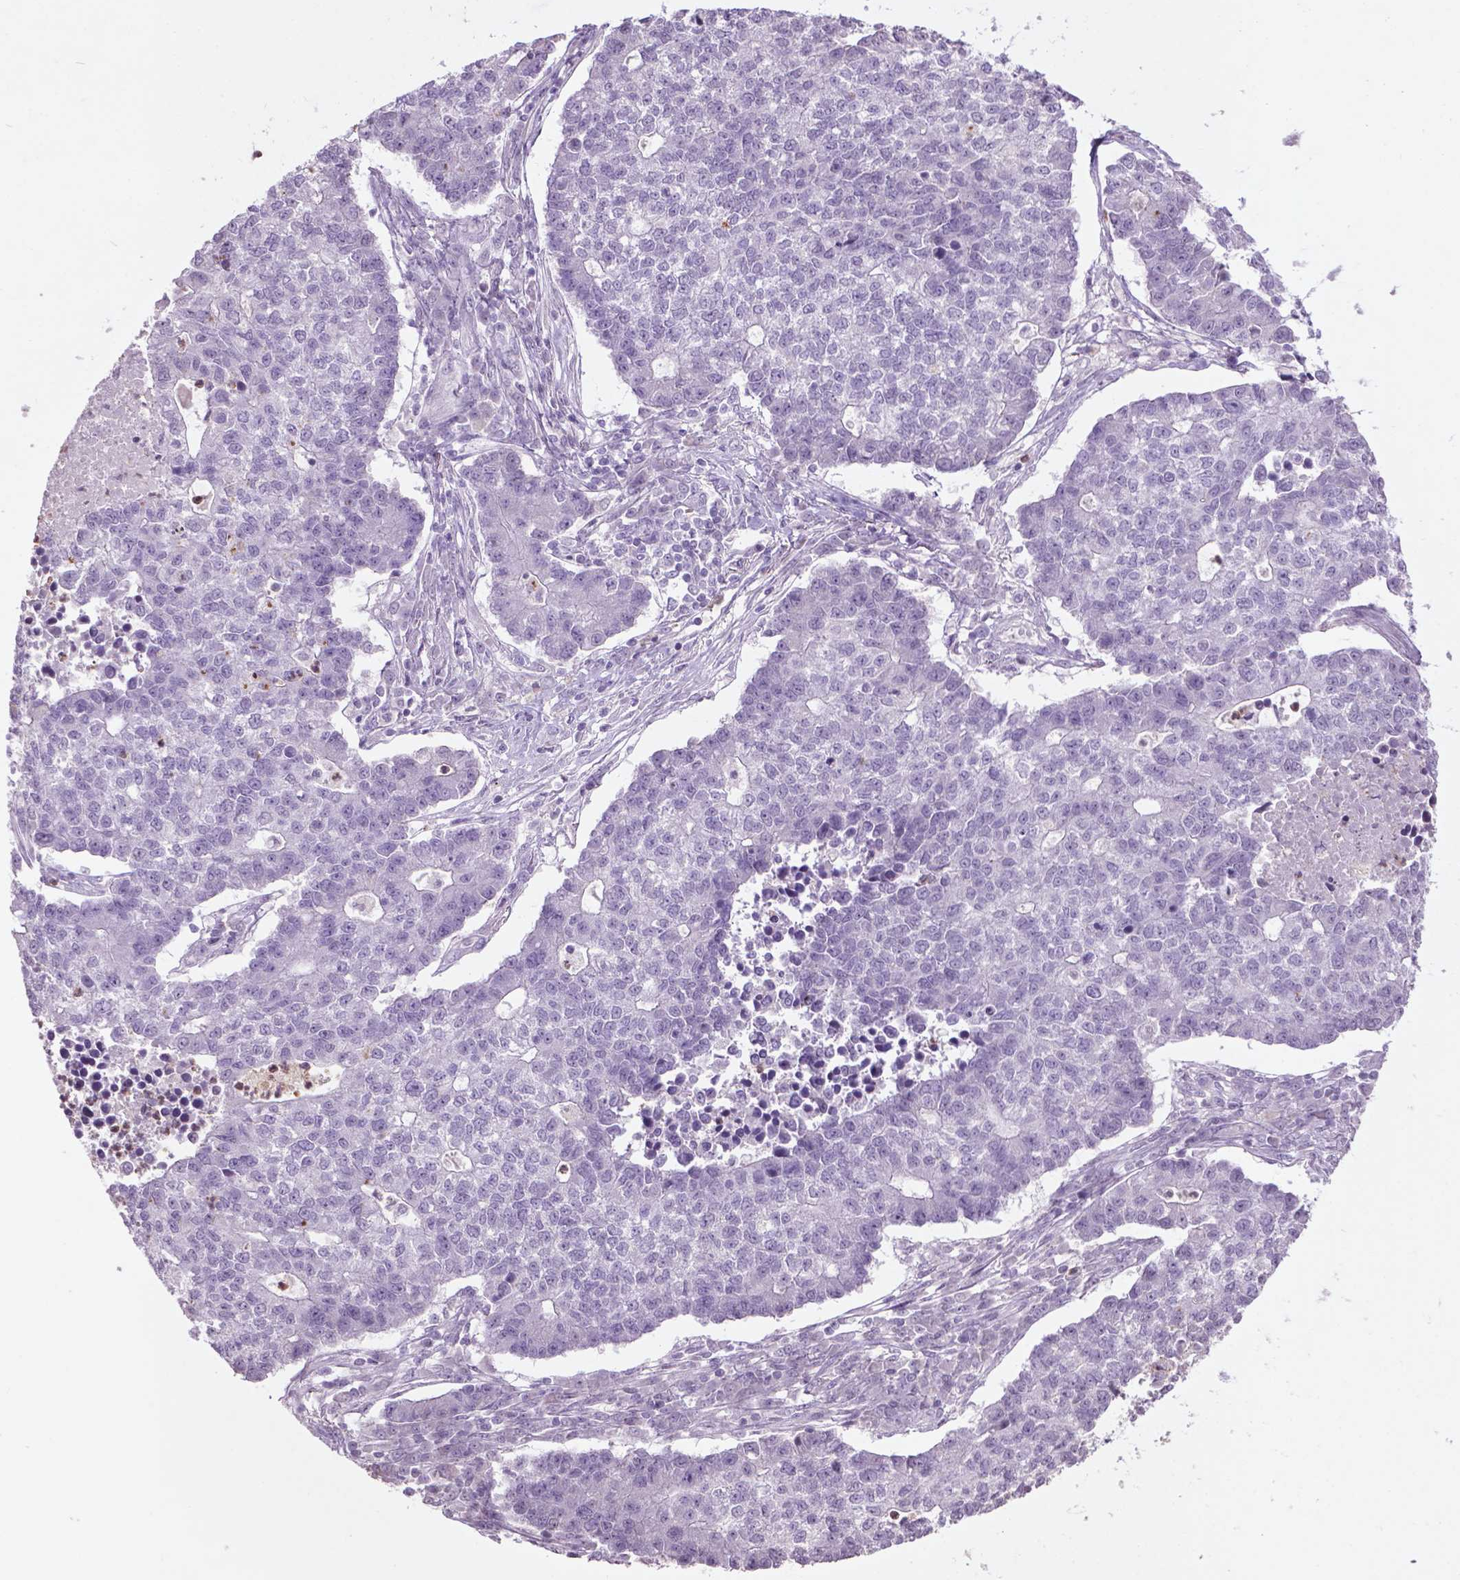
{"staining": {"intensity": "negative", "quantity": "none", "location": "none"}, "tissue": "lung cancer", "cell_type": "Tumor cells", "image_type": "cancer", "snomed": [{"axis": "morphology", "description": "Adenocarcinoma, NOS"}, {"axis": "topography", "description": "Lung"}], "caption": "Tumor cells are negative for protein expression in human lung cancer (adenocarcinoma).", "gene": "NTNG2", "patient": {"sex": "male", "age": 57}}